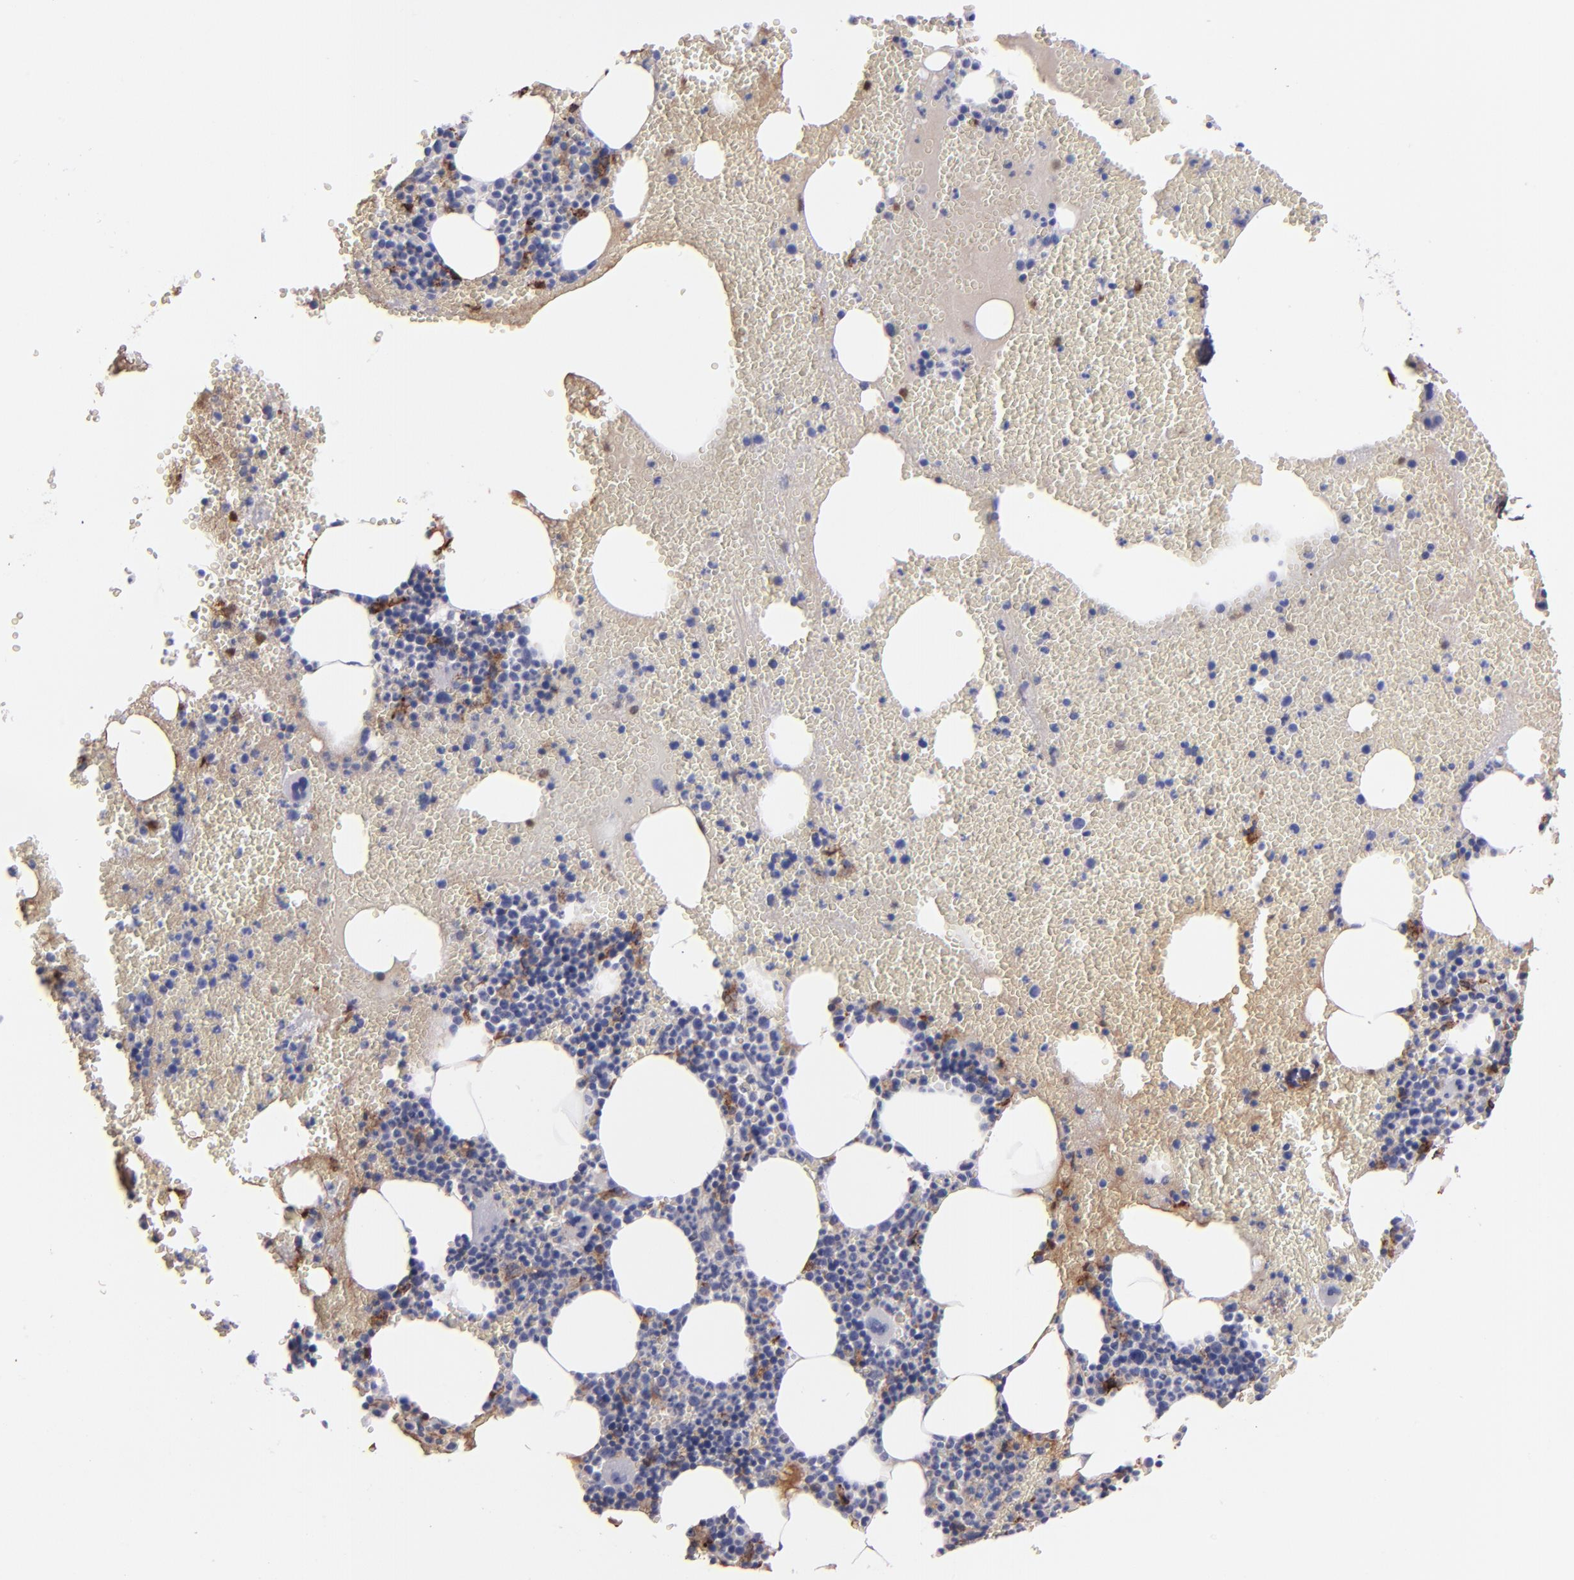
{"staining": {"intensity": "weak", "quantity": "<25%", "location": "cytoplasmic/membranous"}, "tissue": "bone marrow", "cell_type": "Hematopoietic cells", "image_type": "normal", "snomed": [{"axis": "morphology", "description": "Normal tissue, NOS"}, {"axis": "topography", "description": "Bone marrow"}], "caption": "DAB immunohistochemical staining of normal bone marrow demonstrates no significant staining in hematopoietic cells. The staining was performed using DAB (3,3'-diaminobenzidine) to visualize the protein expression in brown, while the nuclei were stained in blue with hematoxylin (Magnification: 20x).", "gene": "C1QA", "patient": {"sex": "male", "age": 82}}